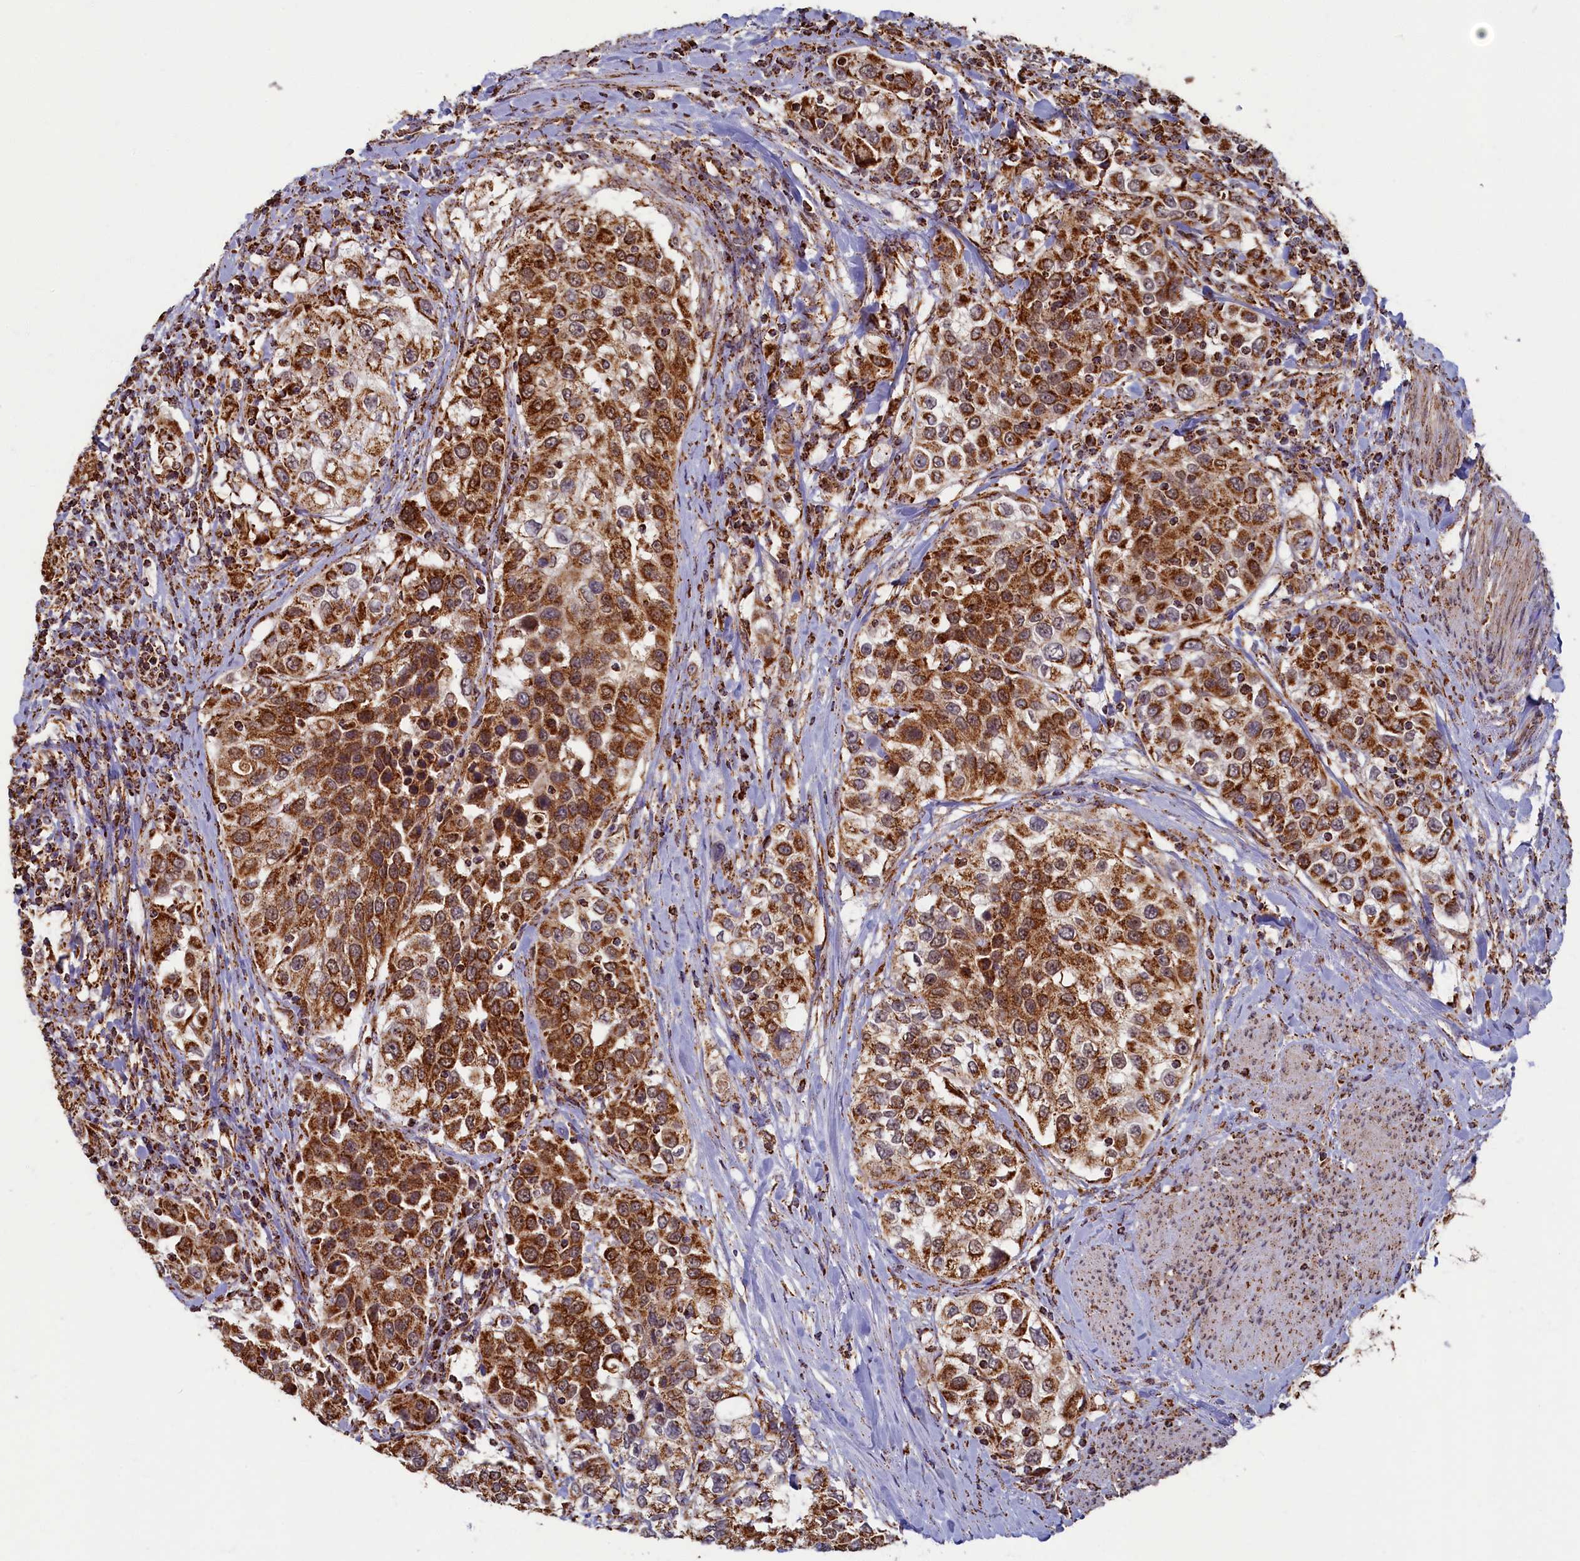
{"staining": {"intensity": "strong", "quantity": ">75%", "location": "cytoplasmic/membranous"}, "tissue": "urothelial cancer", "cell_type": "Tumor cells", "image_type": "cancer", "snomed": [{"axis": "morphology", "description": "Urothelial carcinoma, High grade"}, {"axis": "topography", "description": "Urinary bladder"}], "caption": "Immunohistochemistry (IHC) (DAB (3,3'-diaminobenzidine)) staining of human urothelial carcinoma (high-grade) exhibits strong cytoplasmic/membranous protein staining in approximately >75% of tumor cells. (Brightfield microscopy of DAB IHC at high magnification).", "gene": "SPR", "patient": {"sex": "female", "age": 80}}